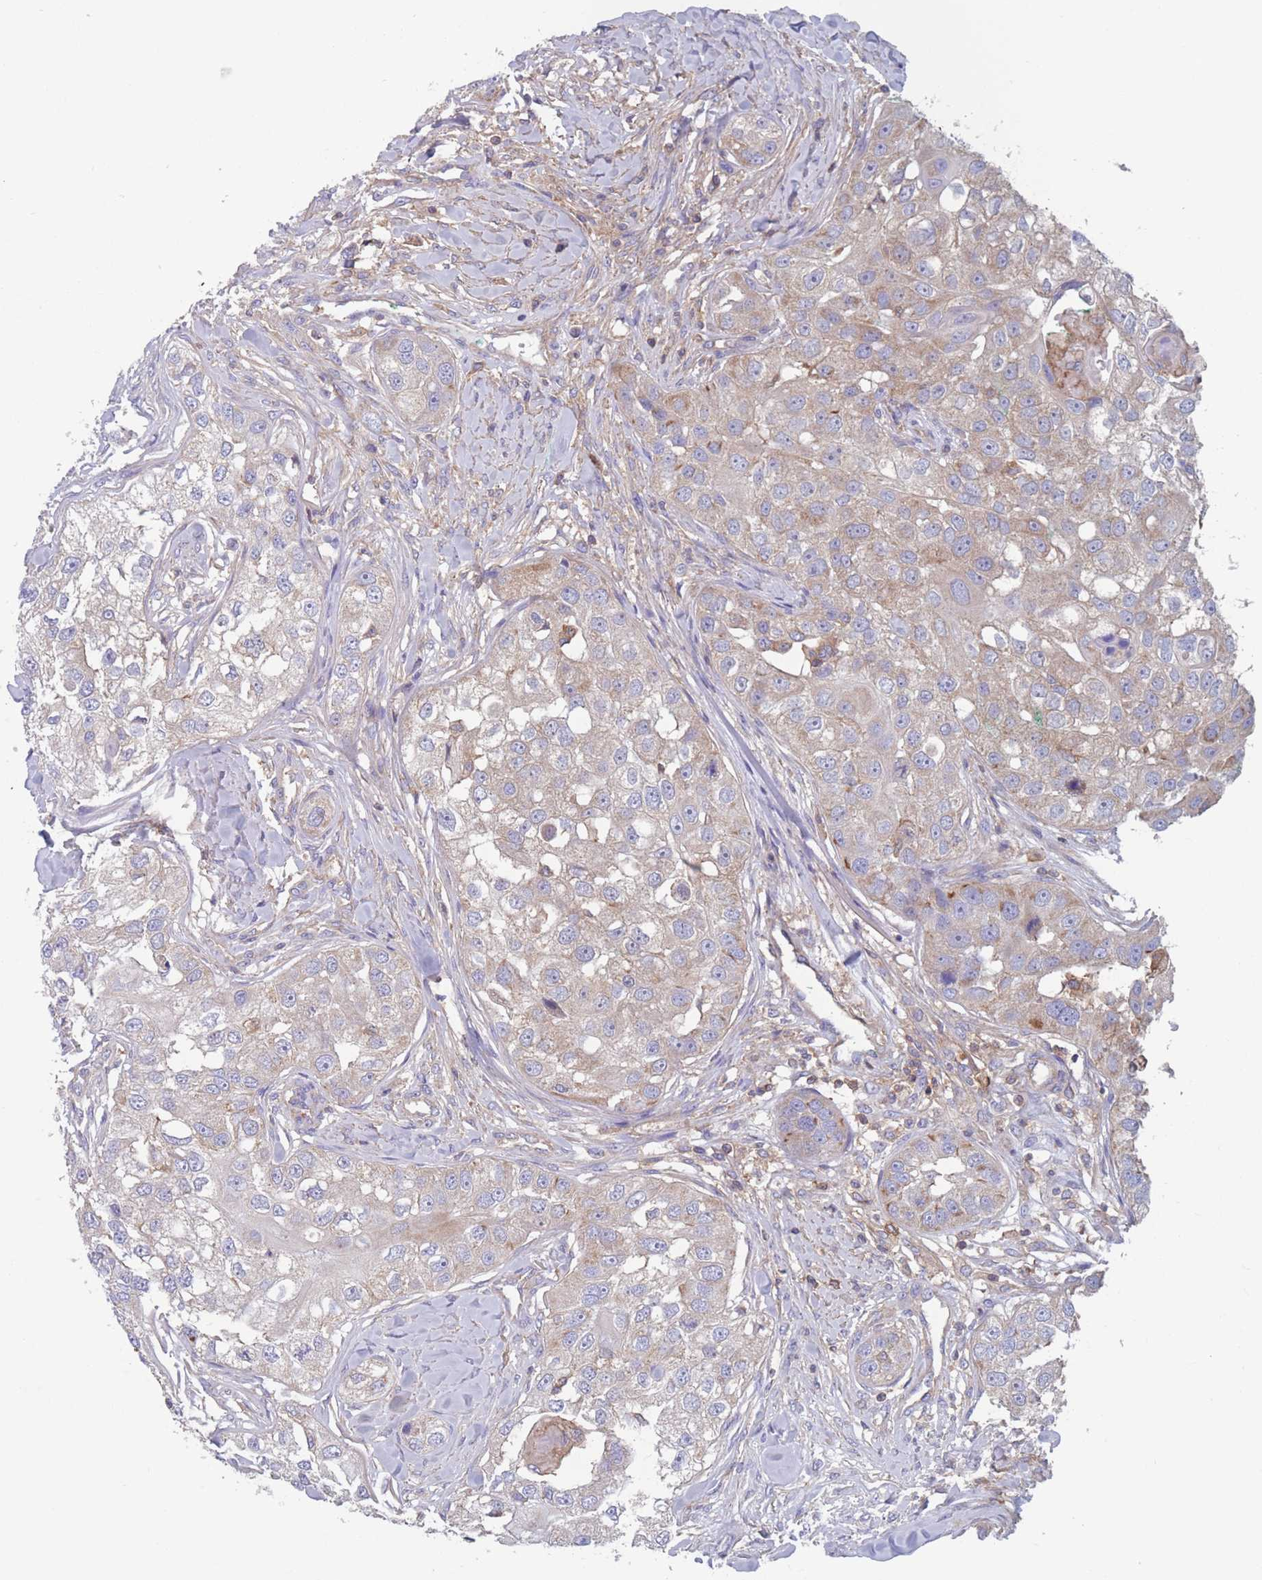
{"staining": {"intensity": "weak", "quantity": "25%-75%", "location": "cytoplasmic/membranous"}, "tissue": "head and neck cancer", "cell_type": "Tumor cells", "image_type": "cancer", "snomed": [{"axis": "morphology", "description": "Normal tissue, NOS"}, {"axis": "morphology", "description": "Squamous cell carcinoma, NOS"}, {"axis": "topography", "description": "Skeletal muscle"}, {"axis": "topography", "description": "Head-Neck"}], "caption": "This is an image of IHC staining of head and neck cancer, which shows weak staining in the cytoplasmic/membranous of tumor cells.", "gene": "ADH1A", "patient": {"sex": "male", "age": 51}}